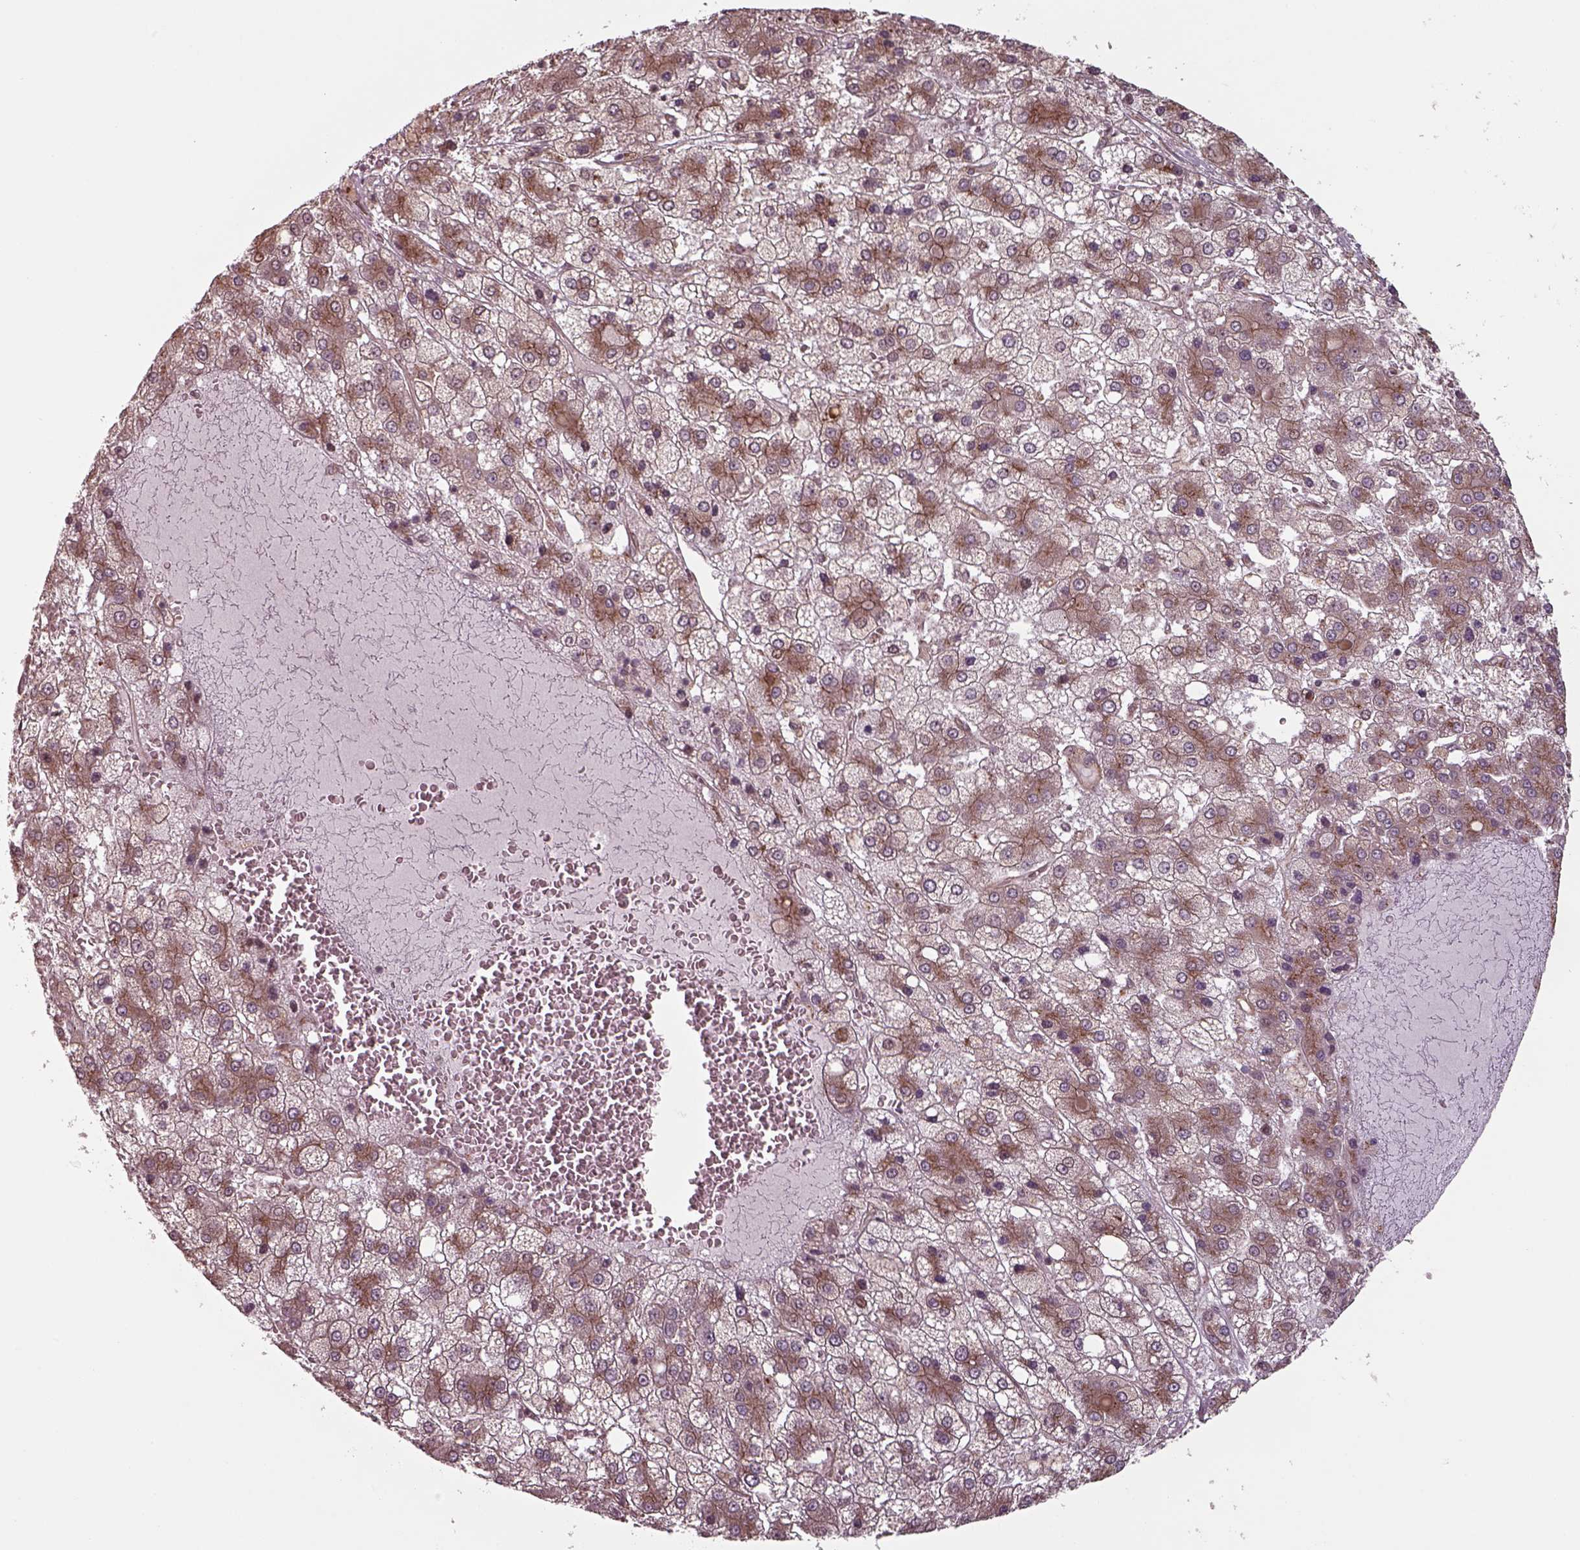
{"staining": {"intensity": "moderate", "quantity": "25%-75%", "location": "cytoplasmic/membranous"}, "tissue": "liver cancer", "cell_type": "Tumor cells", "image_type": "cancer", "snomed": [{"axis": "morphology", "description": "Carcinoma, Hepatocellular, NOS"}, {"axis": "topography", "description": "Liver"}], "caption": "This is an image of IHC staining of hepatocellular carcinoma (liver), which shows moderate staining in the cytoplasmic/membranous of tumor cells.", "gene": "CHMP3", "patient": {"sex": "male", "age": 73}}